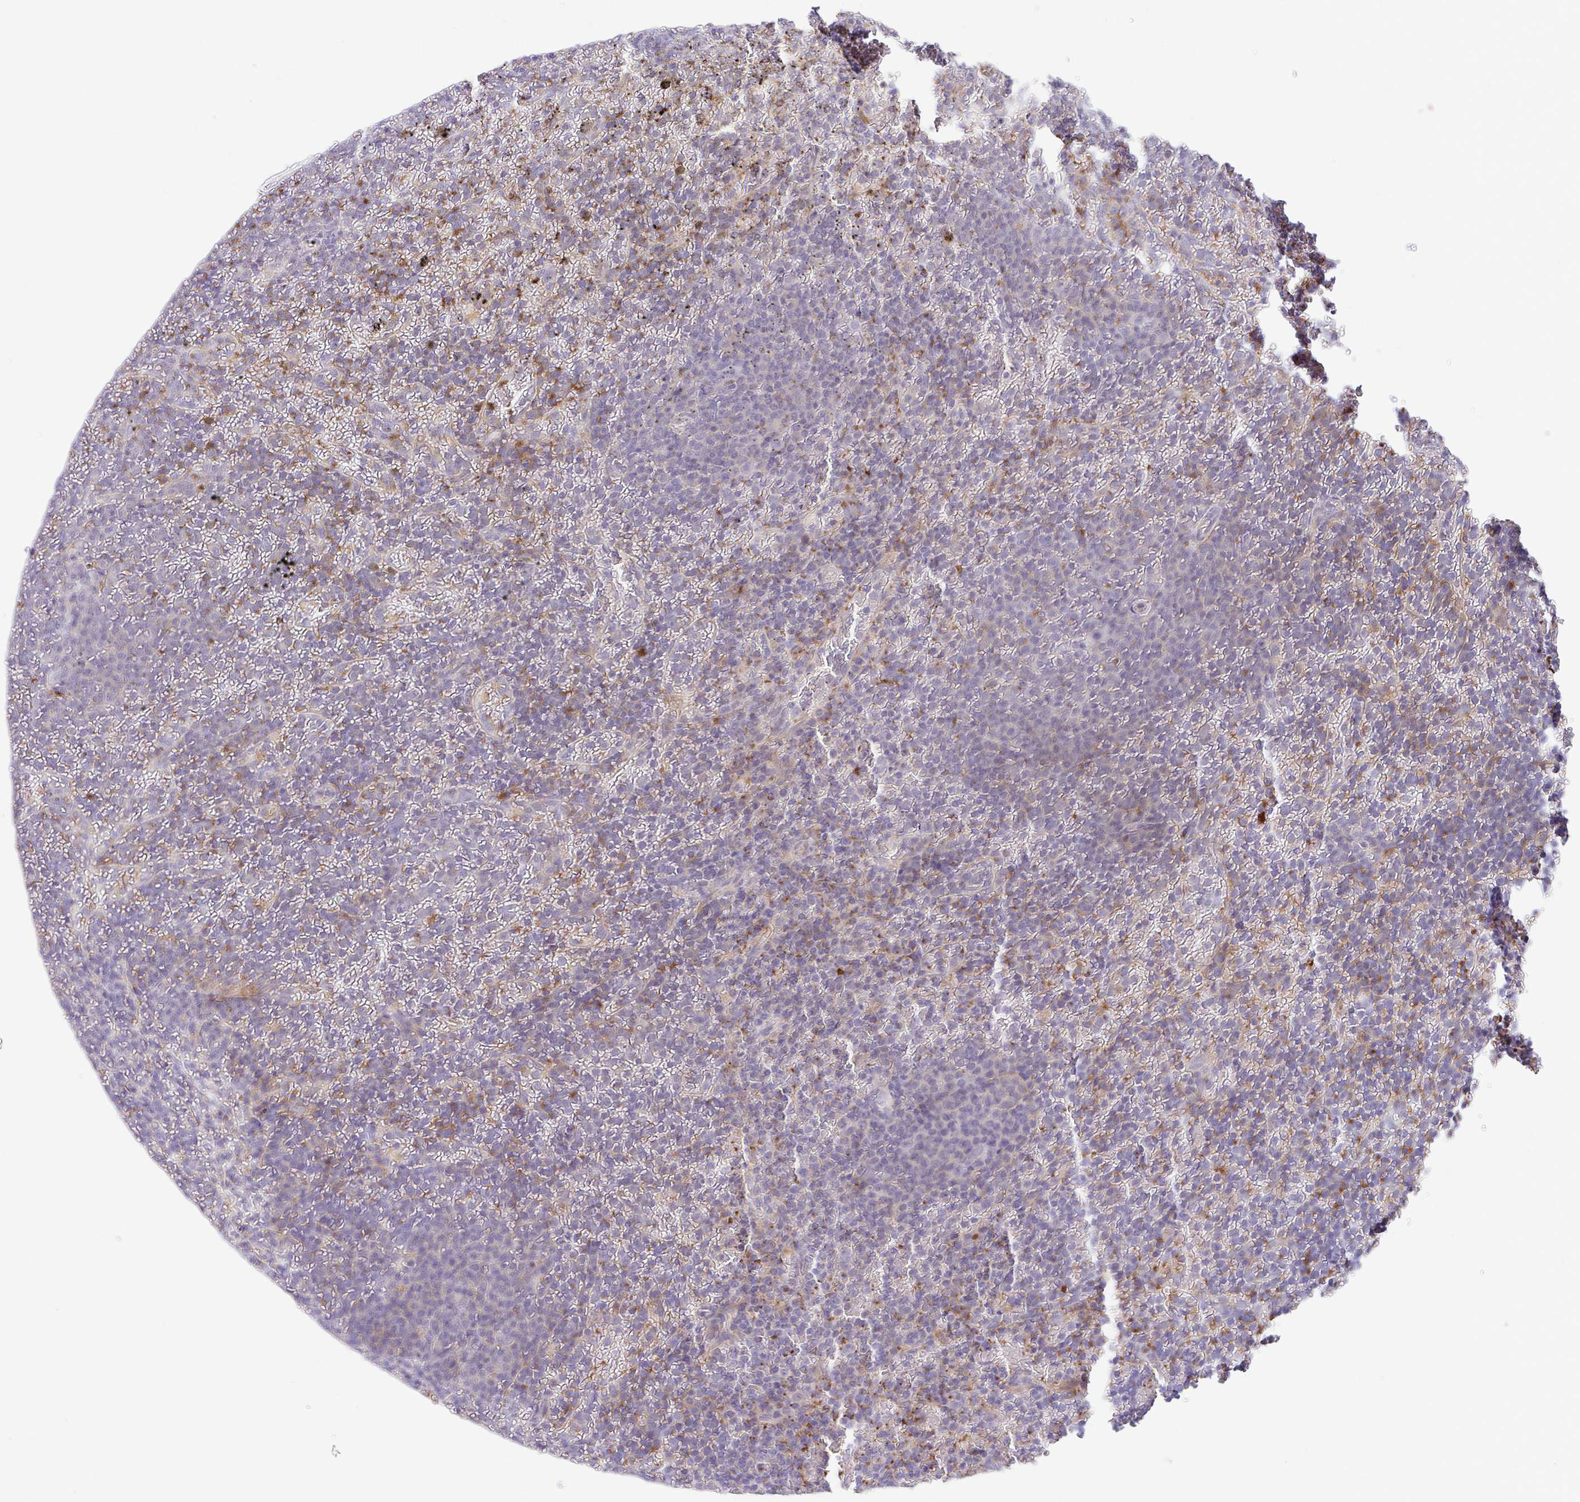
{"staining": {"intensity": "negative", "quantity": "none", "location": "none"}, "tissue": "lymphoma", "cell_type": "Tumor cells", "image_type": "cancer", "snomed": [{"axis": "morphology", "description": "Malignant lymphoma, non-Hodgkin's type, Low grade"}, {"axis": "topography", "description": "Spleen"}], "caption": "Immunohistochemistry (IHC) of human low-grade malignant lymphoma, non-Hodgkin's type displays no positivity in tumor cells.", "gene": "PRR14L", "patient": {"sex": "female", "age": 77}}